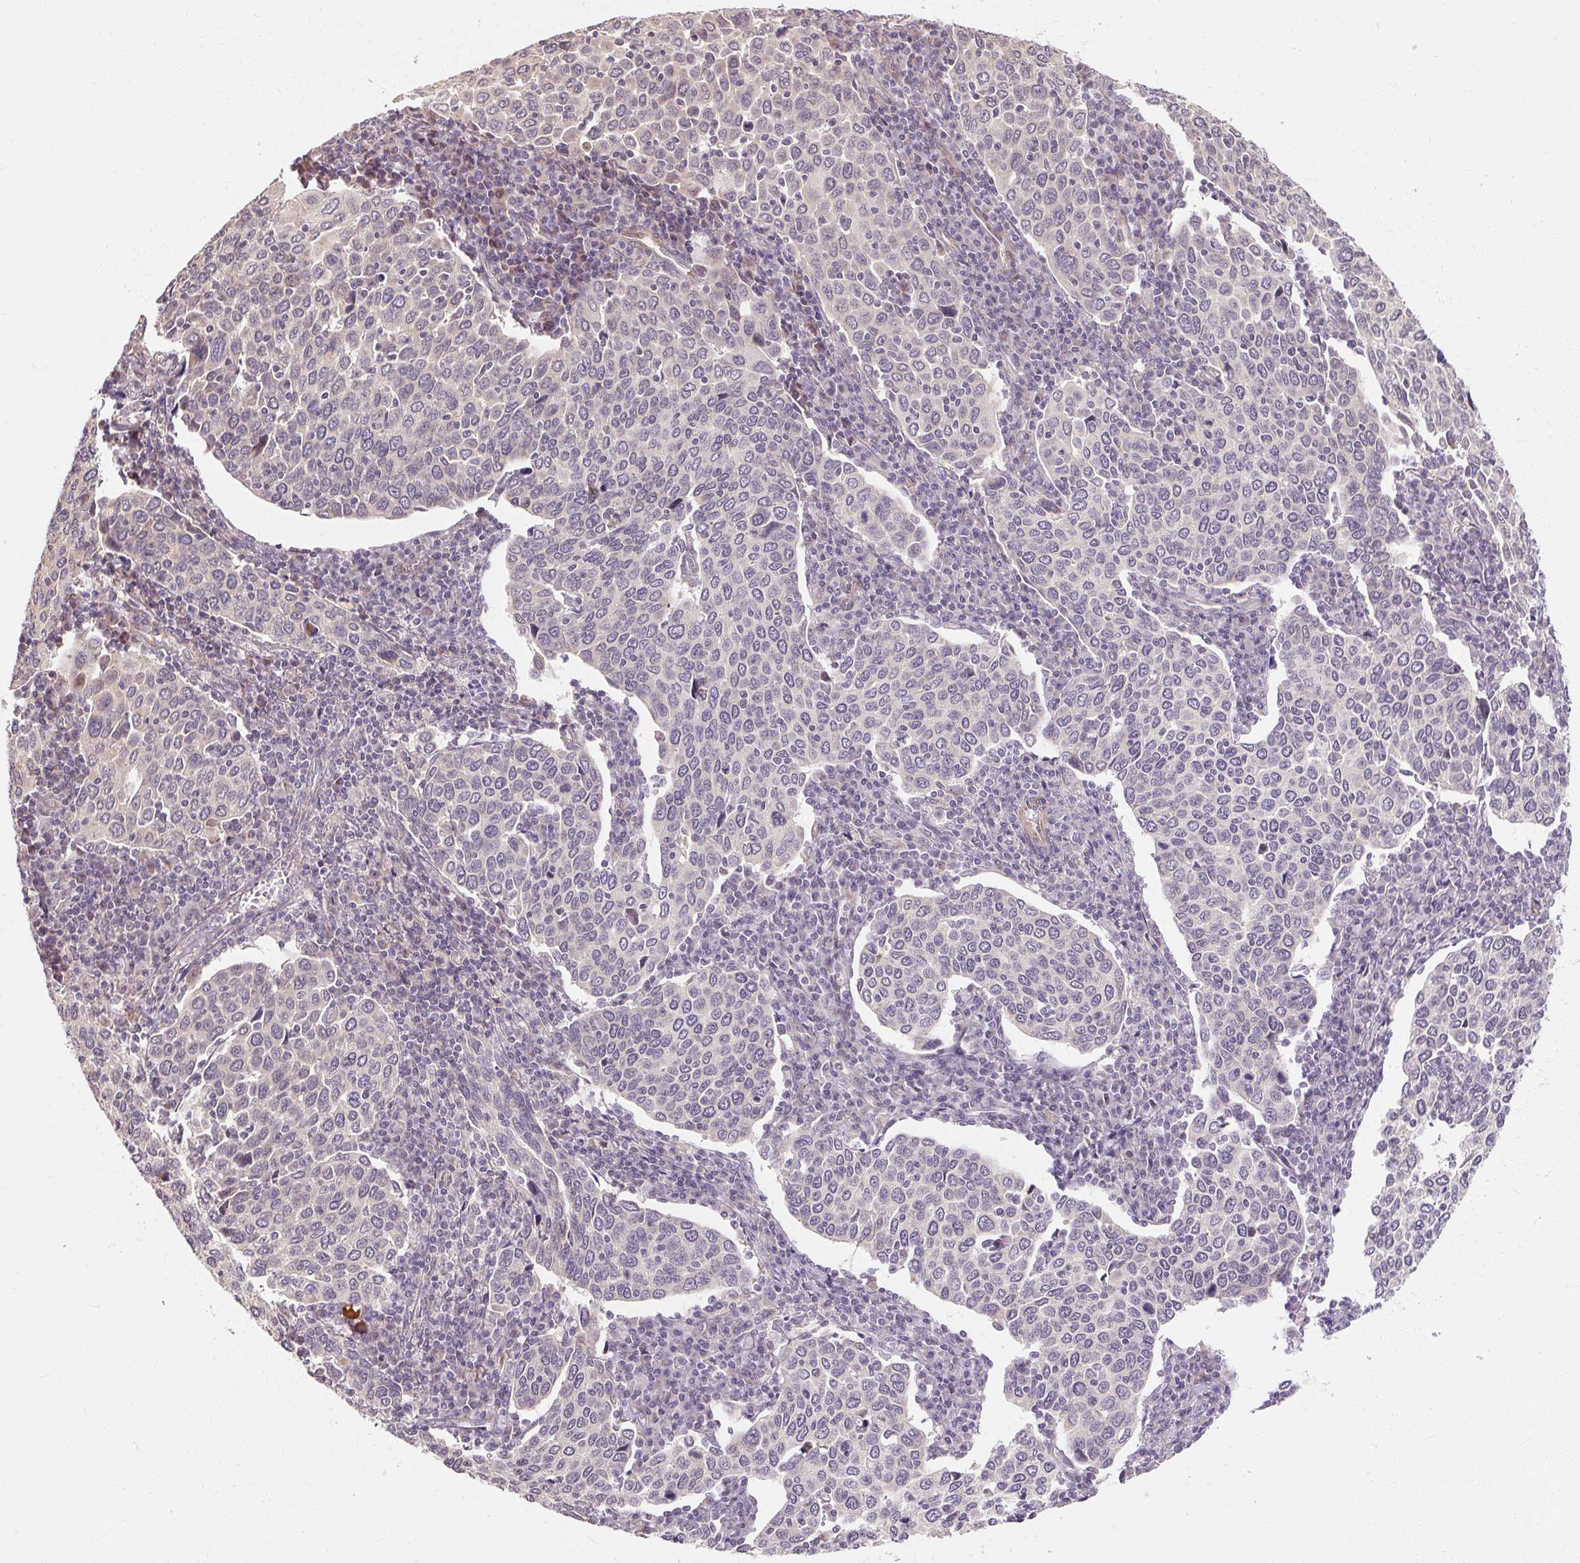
{"staining": {"intensity": "negative", "quantity": "none", "location": "none"}, "tissue": "cervical cancer", "cell_type": "Tumor cells", "image_type": "cancer", "snomed": [{"axis": "morphology", "description": "Squamous cell carcinoma, NOS"}, {"axis": "topography", "description": "Cervix"}], "caption": "This is a photomicrograph of immunohistochemistry (IHC) staining of cervical cancer, which shows no staining in tumor cells.", "gene": "RB1CC1", "patient": {"sex": "female", "age": 40}}